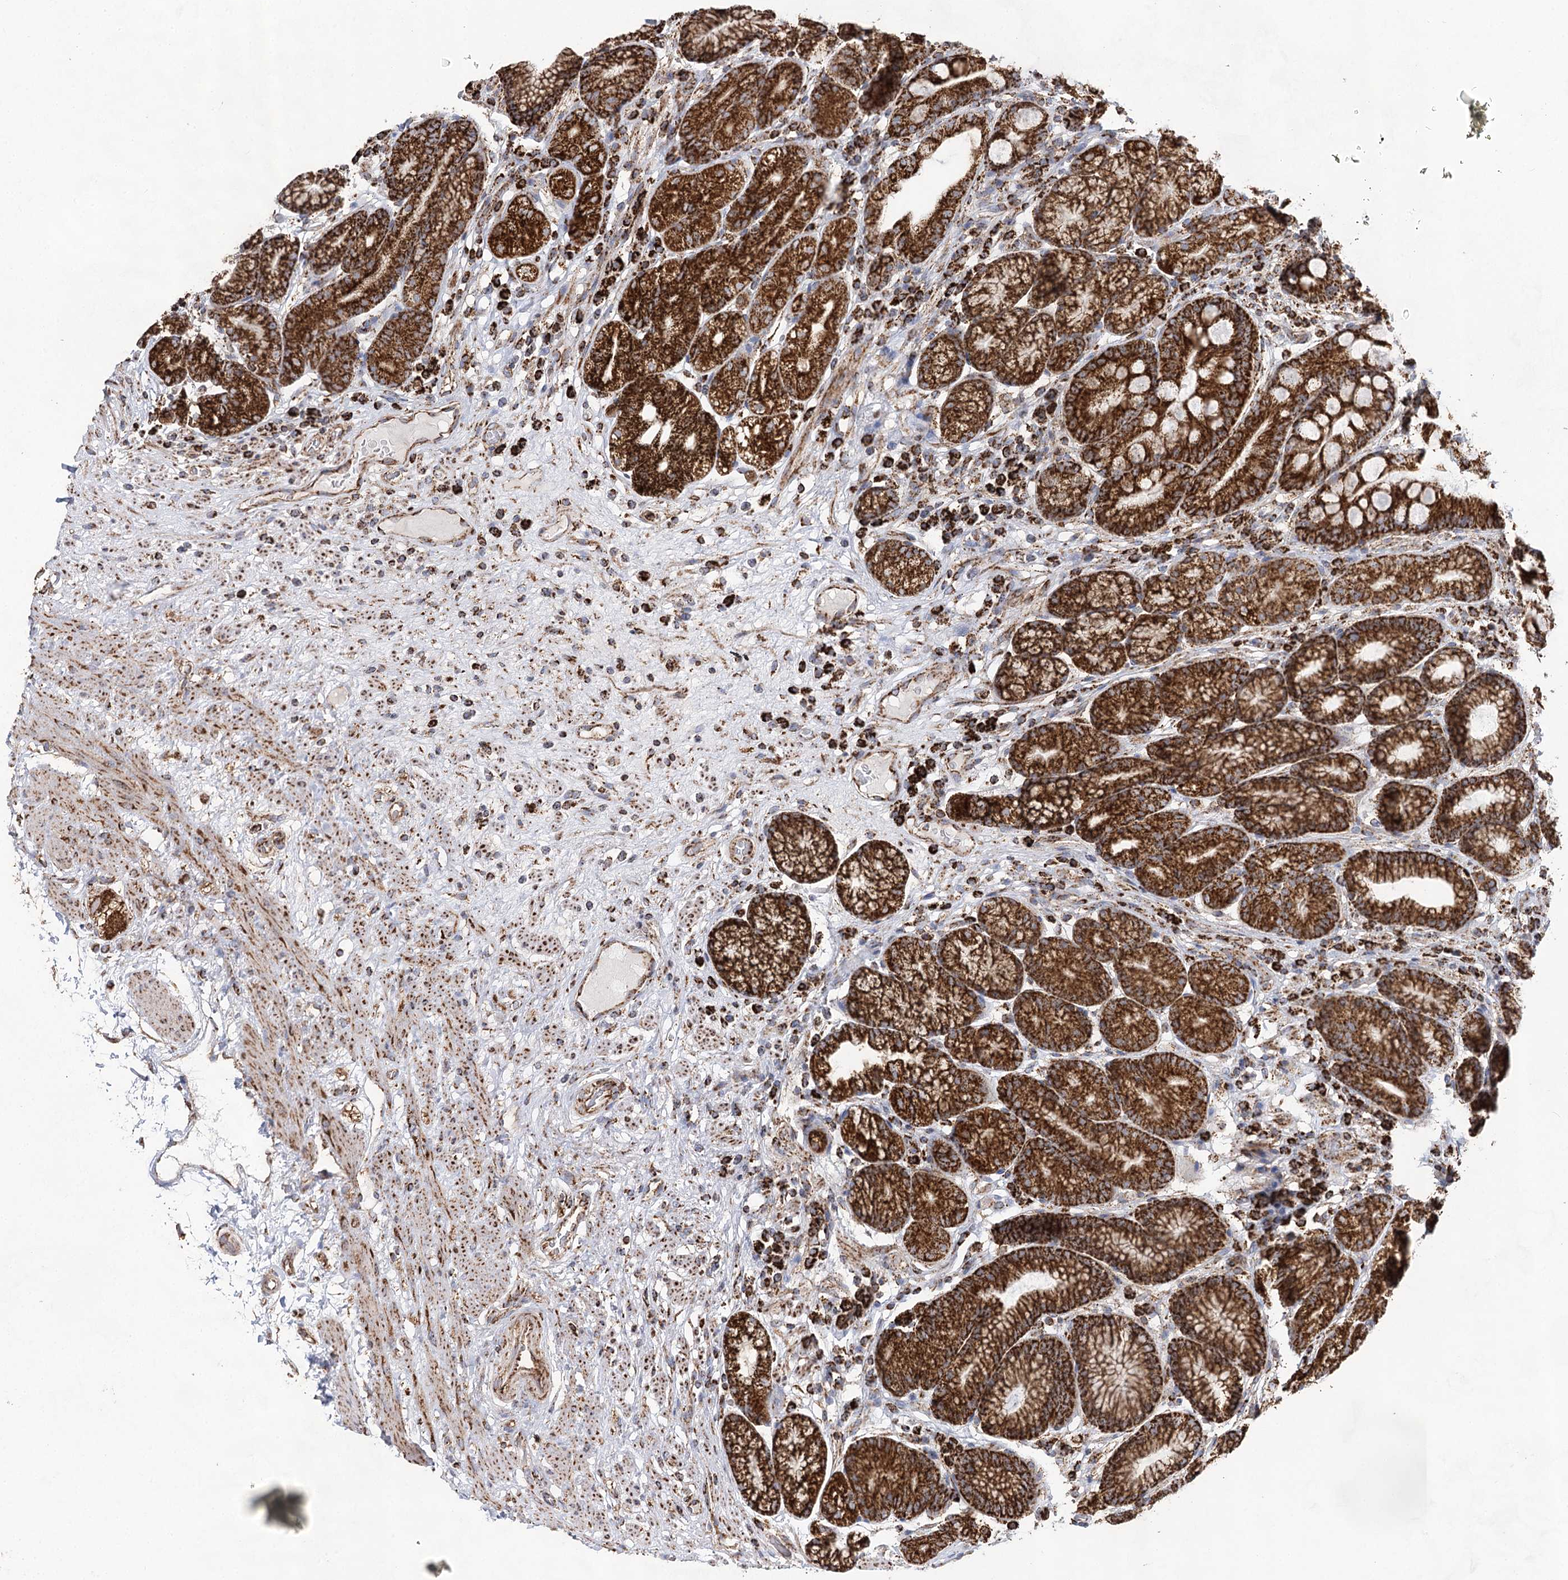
{"staining": {"intensity": "strong", "quantity": ">75%", "location": "cytoplasmic/membranous"}, "tissue": "stomach", "cell_type": "Glandular cells", "image_type": "normal", "snomed": [{"axis": "morphology", "description": "Normal tissue, NOS"}, {"axis": "topography", "description": "Stomach"}], "caption": "IHC image of benign stomach stained for a protein (brown), which demonstrates high levels of strong cytoplasmic/membranous staining in about >75% of glandular cells.", "gene": "NADK2", "patient": {"sex": "male", "age": 57}}